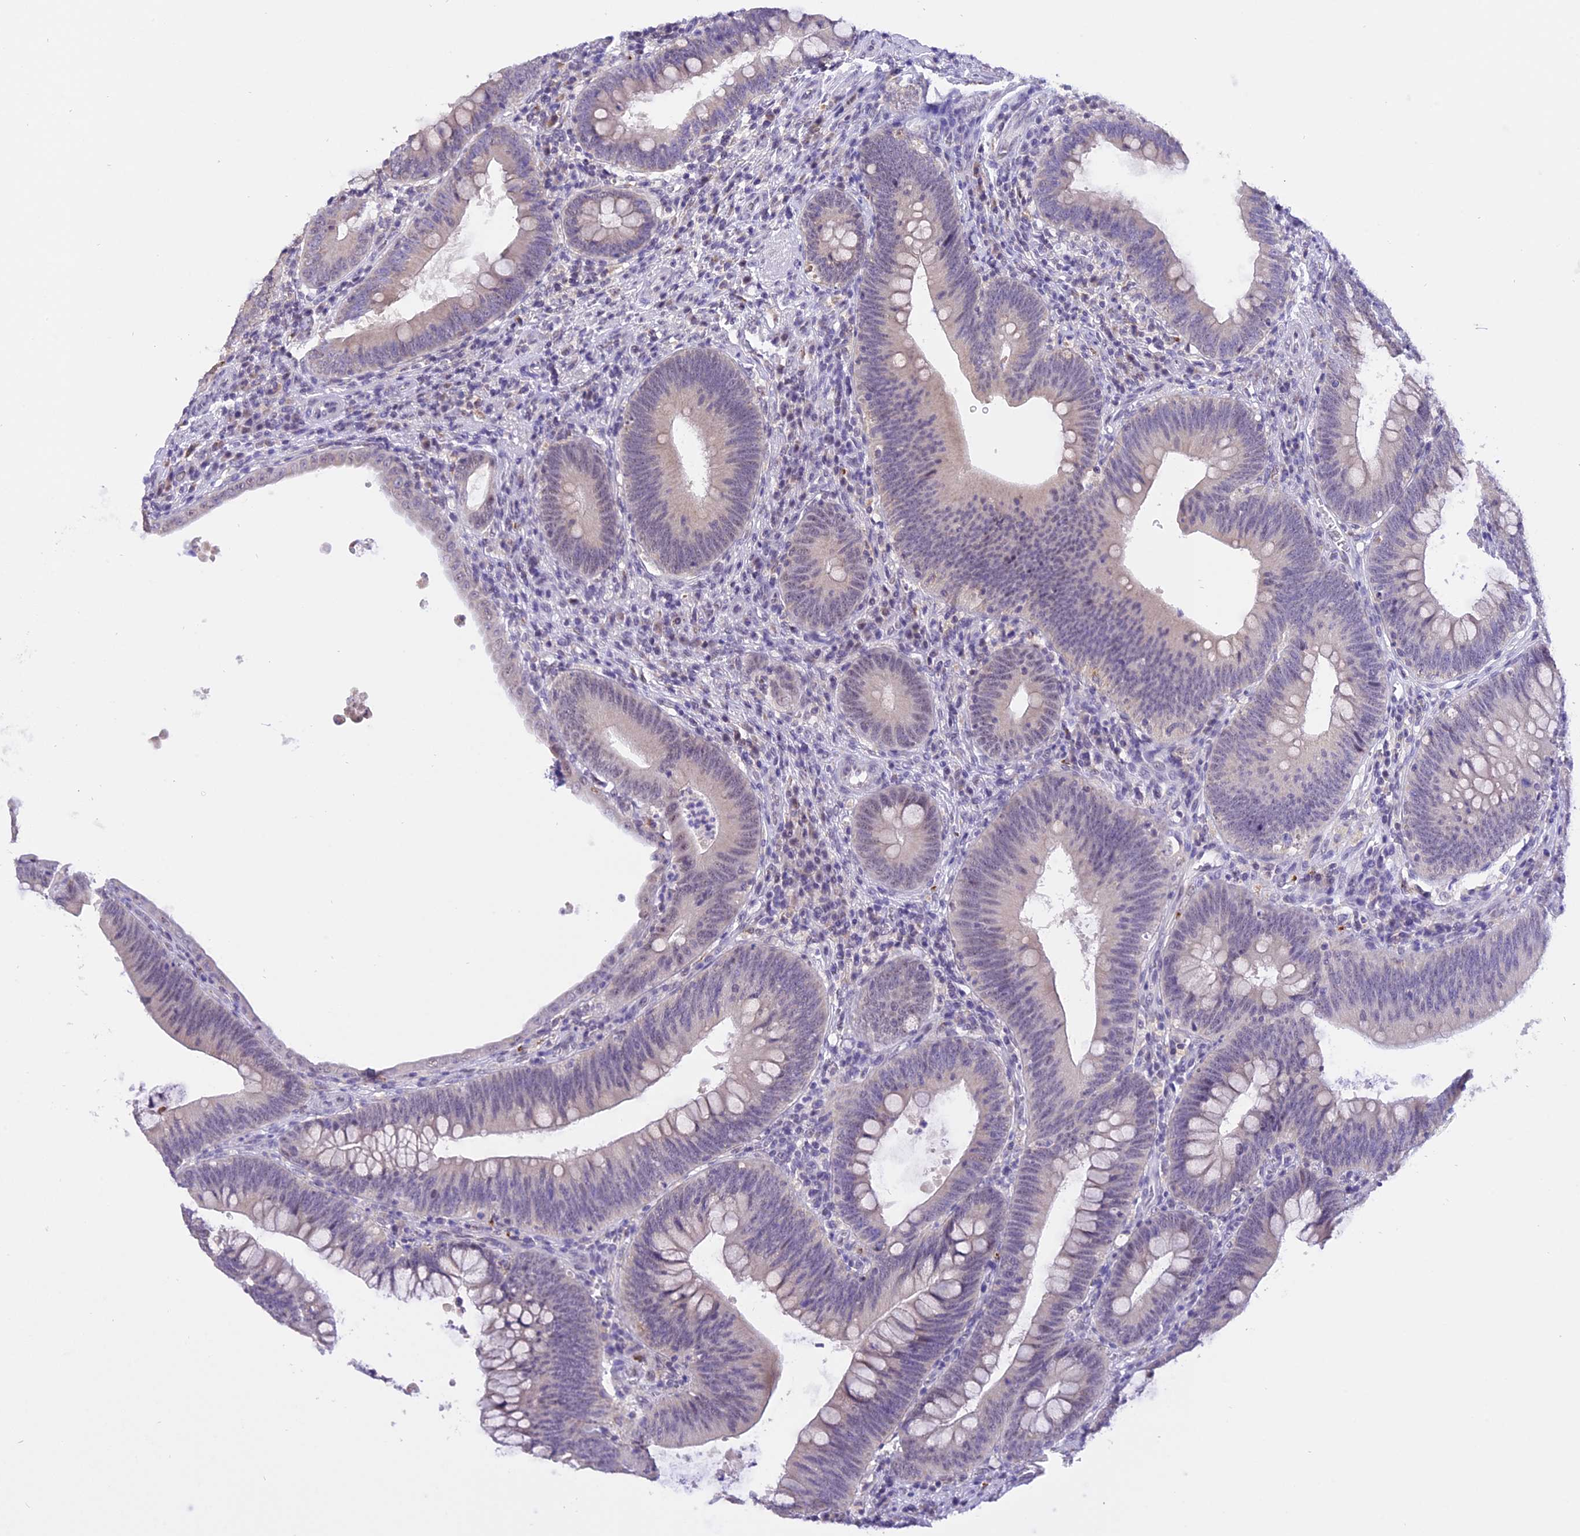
{"staining": {"intensity": "negative", "quantity": "none", "location": "none"}, "tissue": "colorectal cancer", "cell_type": "Tumor cells", "image_type": "cancer", "snomed": [{"axis": "morphology", "description": "Normal tissue, NOS"}, {"axis": "topography", "description": "Colon"}], "caption": "IHC histopathology image of neoplastic tissue: human colorectal cancer stained with DAB (3,3'-diaminobenzidine) reveals no significant protein positivity in tumor cells.", "gene": "AHSP", "patient": {"sex": "female", "age": 82}}